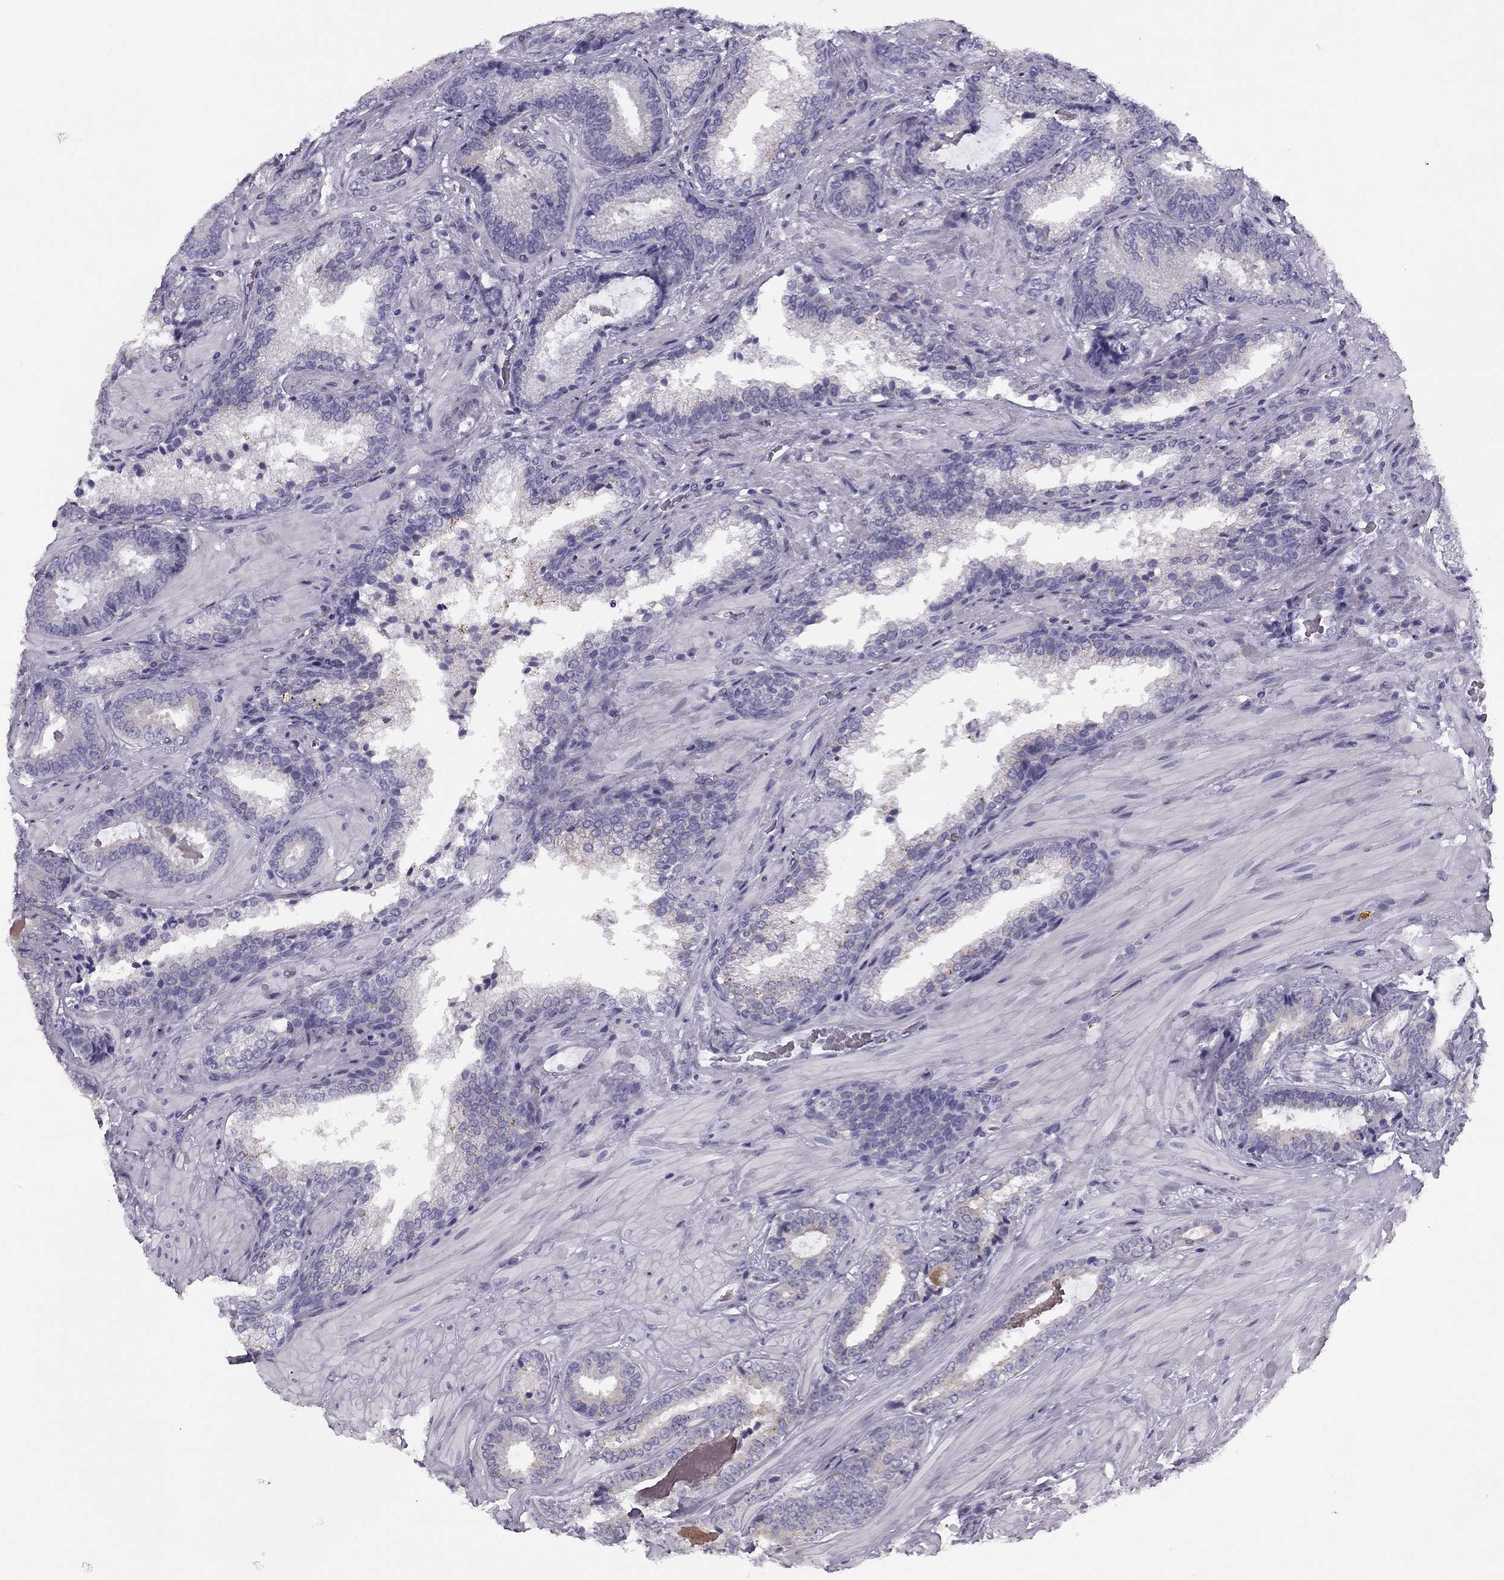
{"staining": {"intensity": "negative", "quantity": "none", "location": "none"}, "tissue": "prostate cancer", "cell_type": "Tumor cells", "image_type": "cancer", "snomed": [{"axis": "morphology", "description": "Adenocarcinoma, Low grade"}, {"axis": "topography", "description": "Prostate"}], "caption": "An IHC photomicrograph of low-grade adenocarcinoma (prostate) is shown. There is no staining in tumor cells of low-grade adenocarcinoma (prostate). Nuclei are stained in blue.", "gene": "MC5R", "patient": {"sex": "male", "age": 61}}